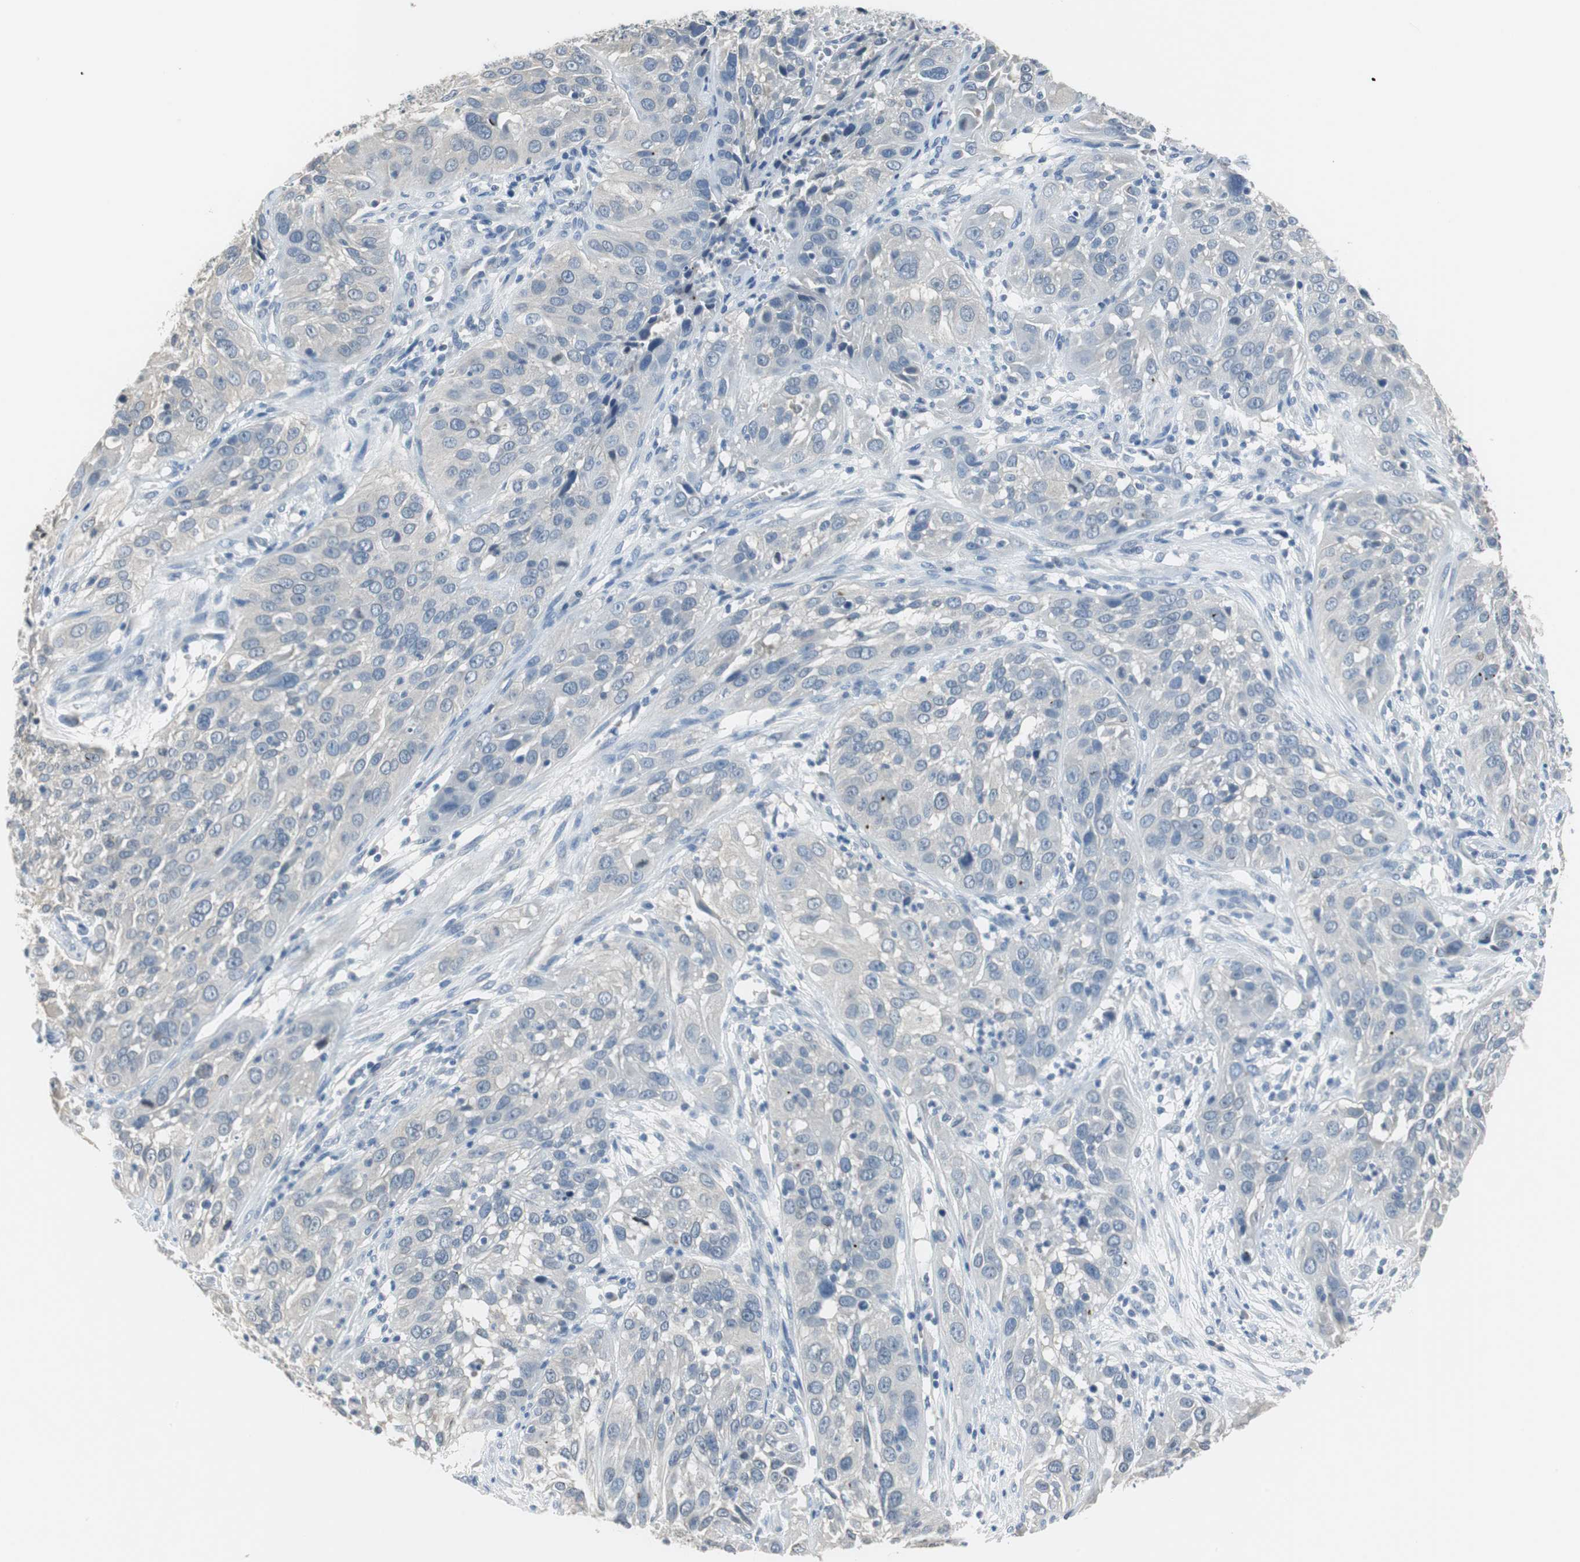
{"staining": {"intensity": "negative", "quantity": "none", "location": "none"}, "tissue": "cervical cancer", "cell_type": "Tumor cells", "image_type": "cancer", "snomed": [{"axis": "morphology", "description": "Squamous cell carcinoma, NOS"}, {"axis": "topography", "description": "Cervix"}], "caption": "This is an immunohistochemistry (IHC) micrograph of cervical cancer (squamous cell carcinoma). There is no staining in tumor cells.", "gene": "MUC7", "patient": {"sex": "female", "age": 32}}